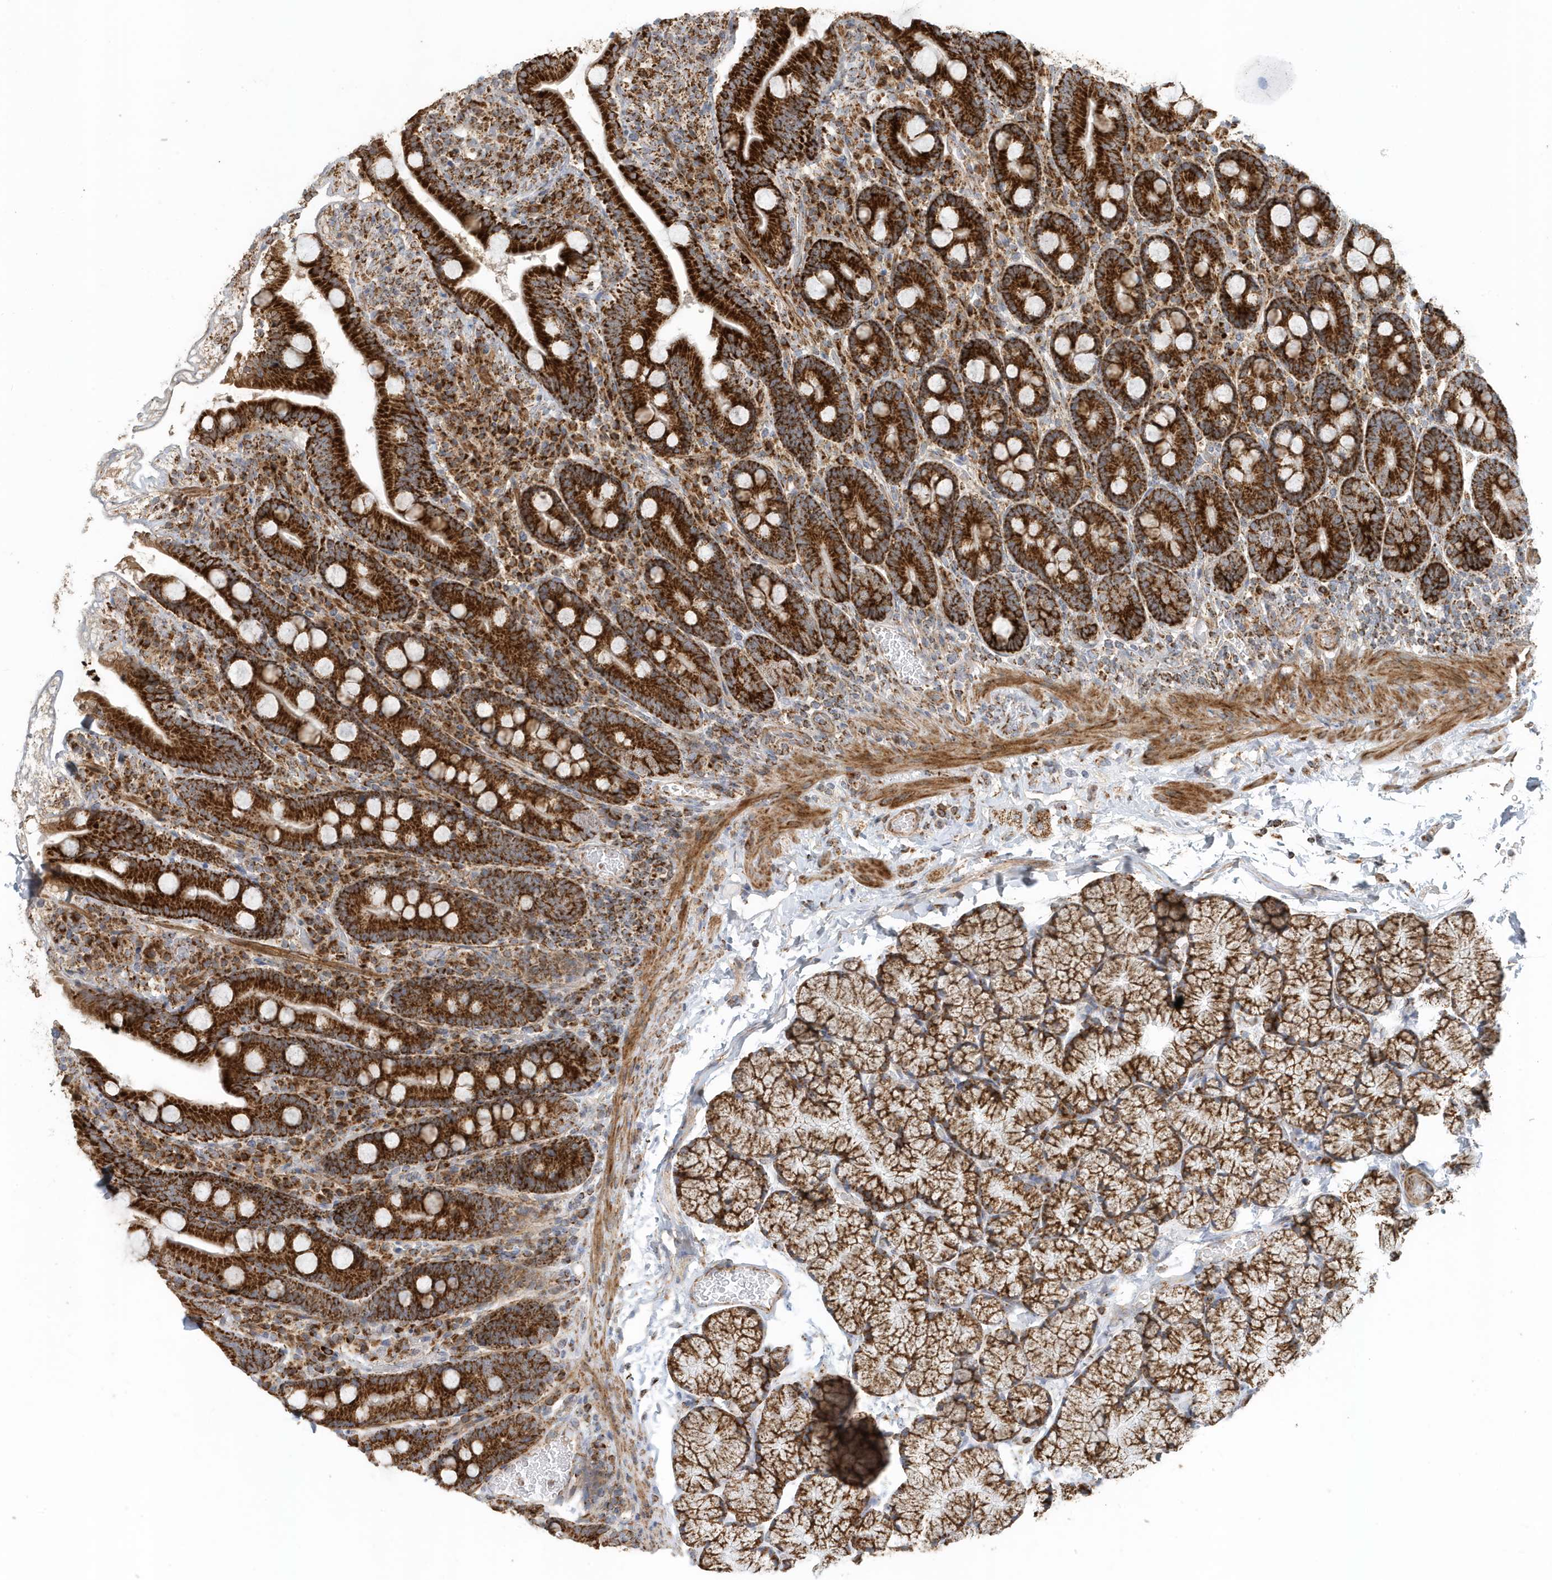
{"staining": {"intensity": "strong", "quantity": ">75%", "location": "cytoplasmic/membranous"}, "tissue": "duodenum", "cell_type": "Glandular cells", "image_type": "normal", "snomed": [{"axis": "morphology", "description": "Normal tissue, NOS"}, {"axis": "topography", "description": "Duodenum"}], "caption": "Immunohistochemistry (IHC) micrograph of unremarkable duodenum: human duodenum stained using IHC shows high levels of strong protein expression localized specifically in the cytoplasmic/membranous of glandular cells, appearing as a cytoplasmic/membranous brown color.", "gene": "MAN1A1", "patient": {"sex": "male", "age": 35}}